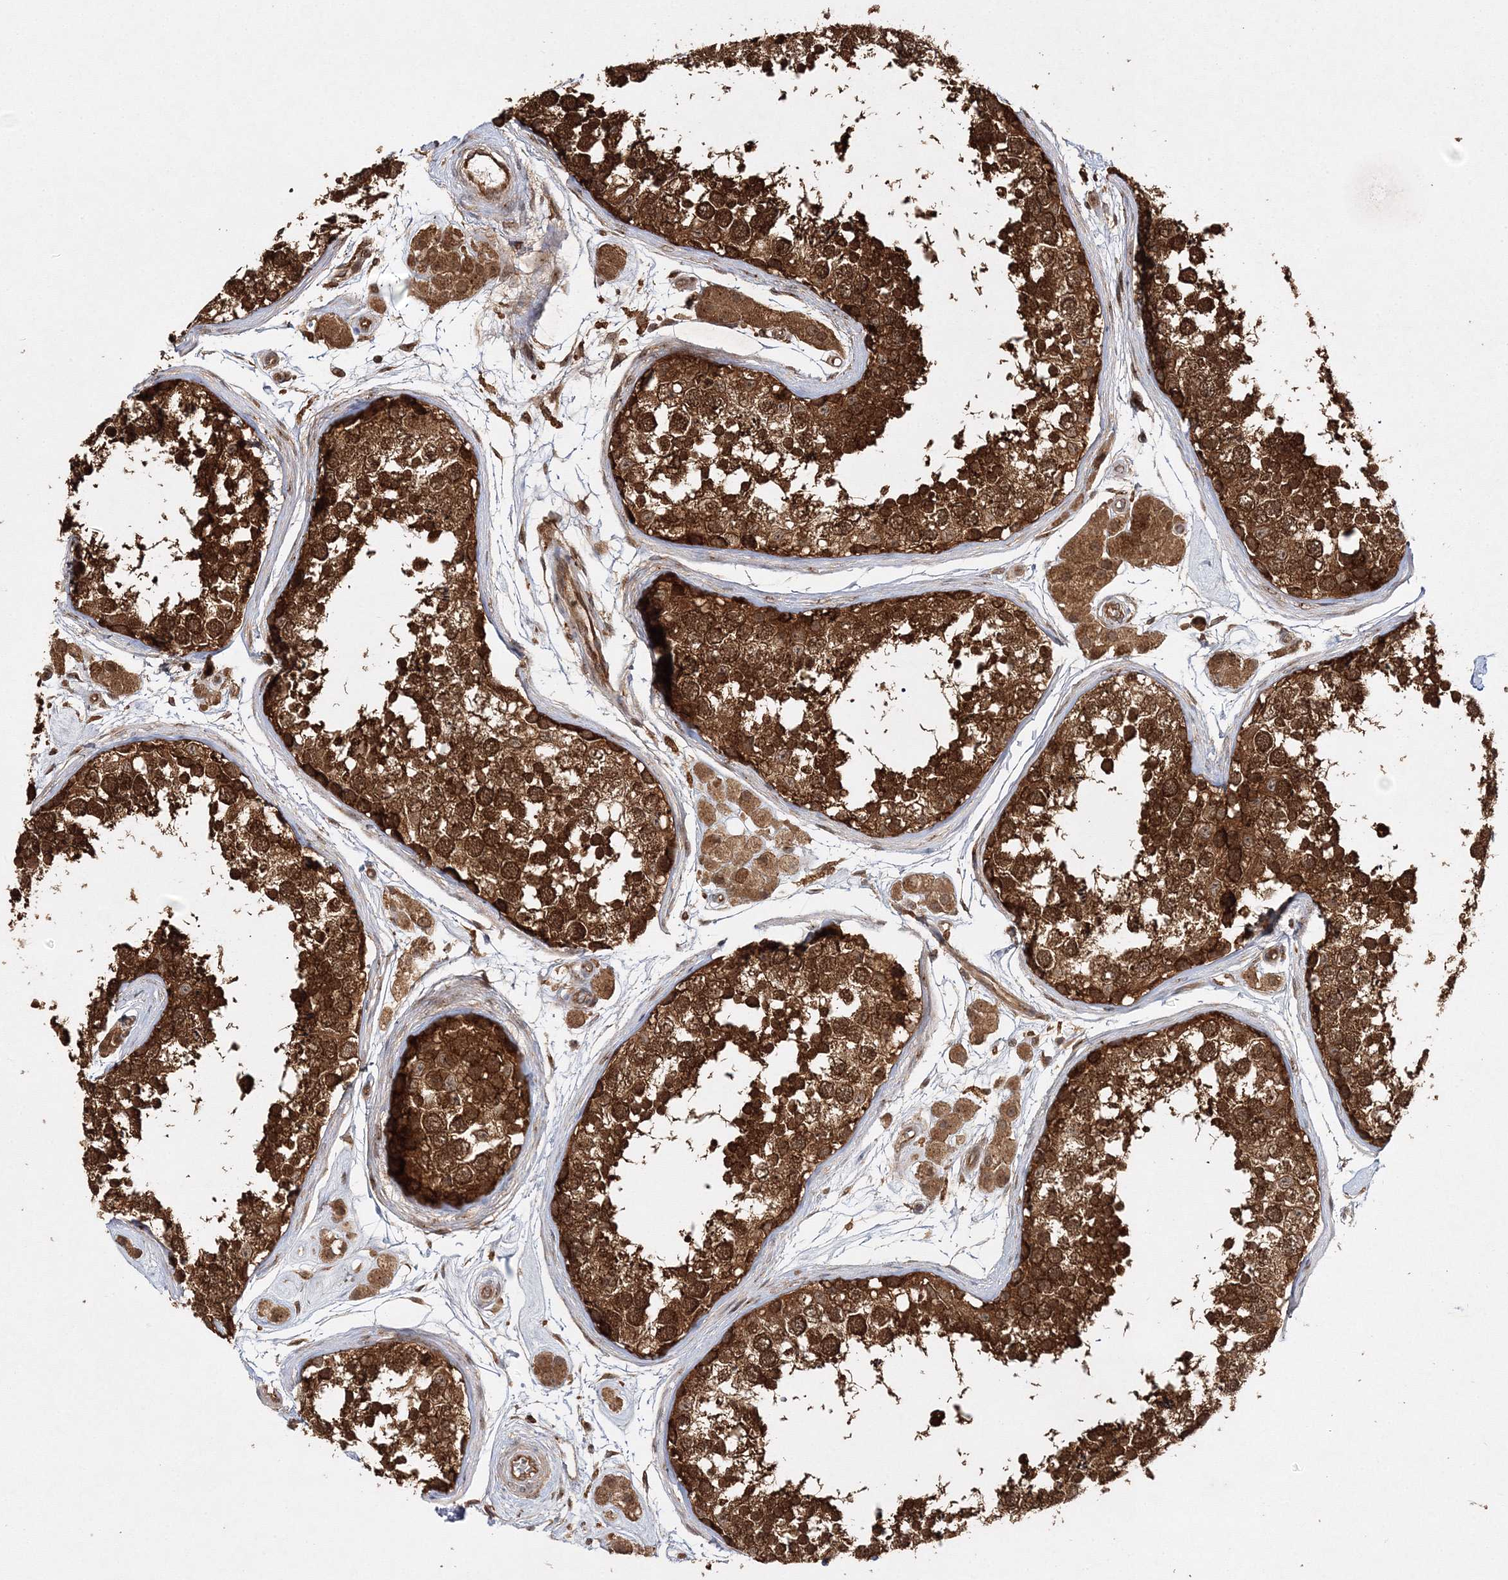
{"staining": {"intensity": "strong", "quantity": ">75%", "location": "cytoplasmic/membranous"}, "tissue": "testis", "cell_type": "Cells in seminiferous ducts", "image_type": "normal", "snomed": [{"axis": "morphology", "description": "Normal tissue, NOS"}, {"axis": "topography", "description": "Testis"}], "caption": "Immunohistochemical staining of normal human testis reveals strong cytoplasmic/membranous protein staining in about >75% of cells in seminiferous ducts. The staining is performed using DAB (3,3'-diaminobenzidine) brown chromogen to label protein expression. The nuclei are counter-stained blue using hematoxylin.", "gene": "WDR37", "patient": {"sex": "male", "age": 56}}